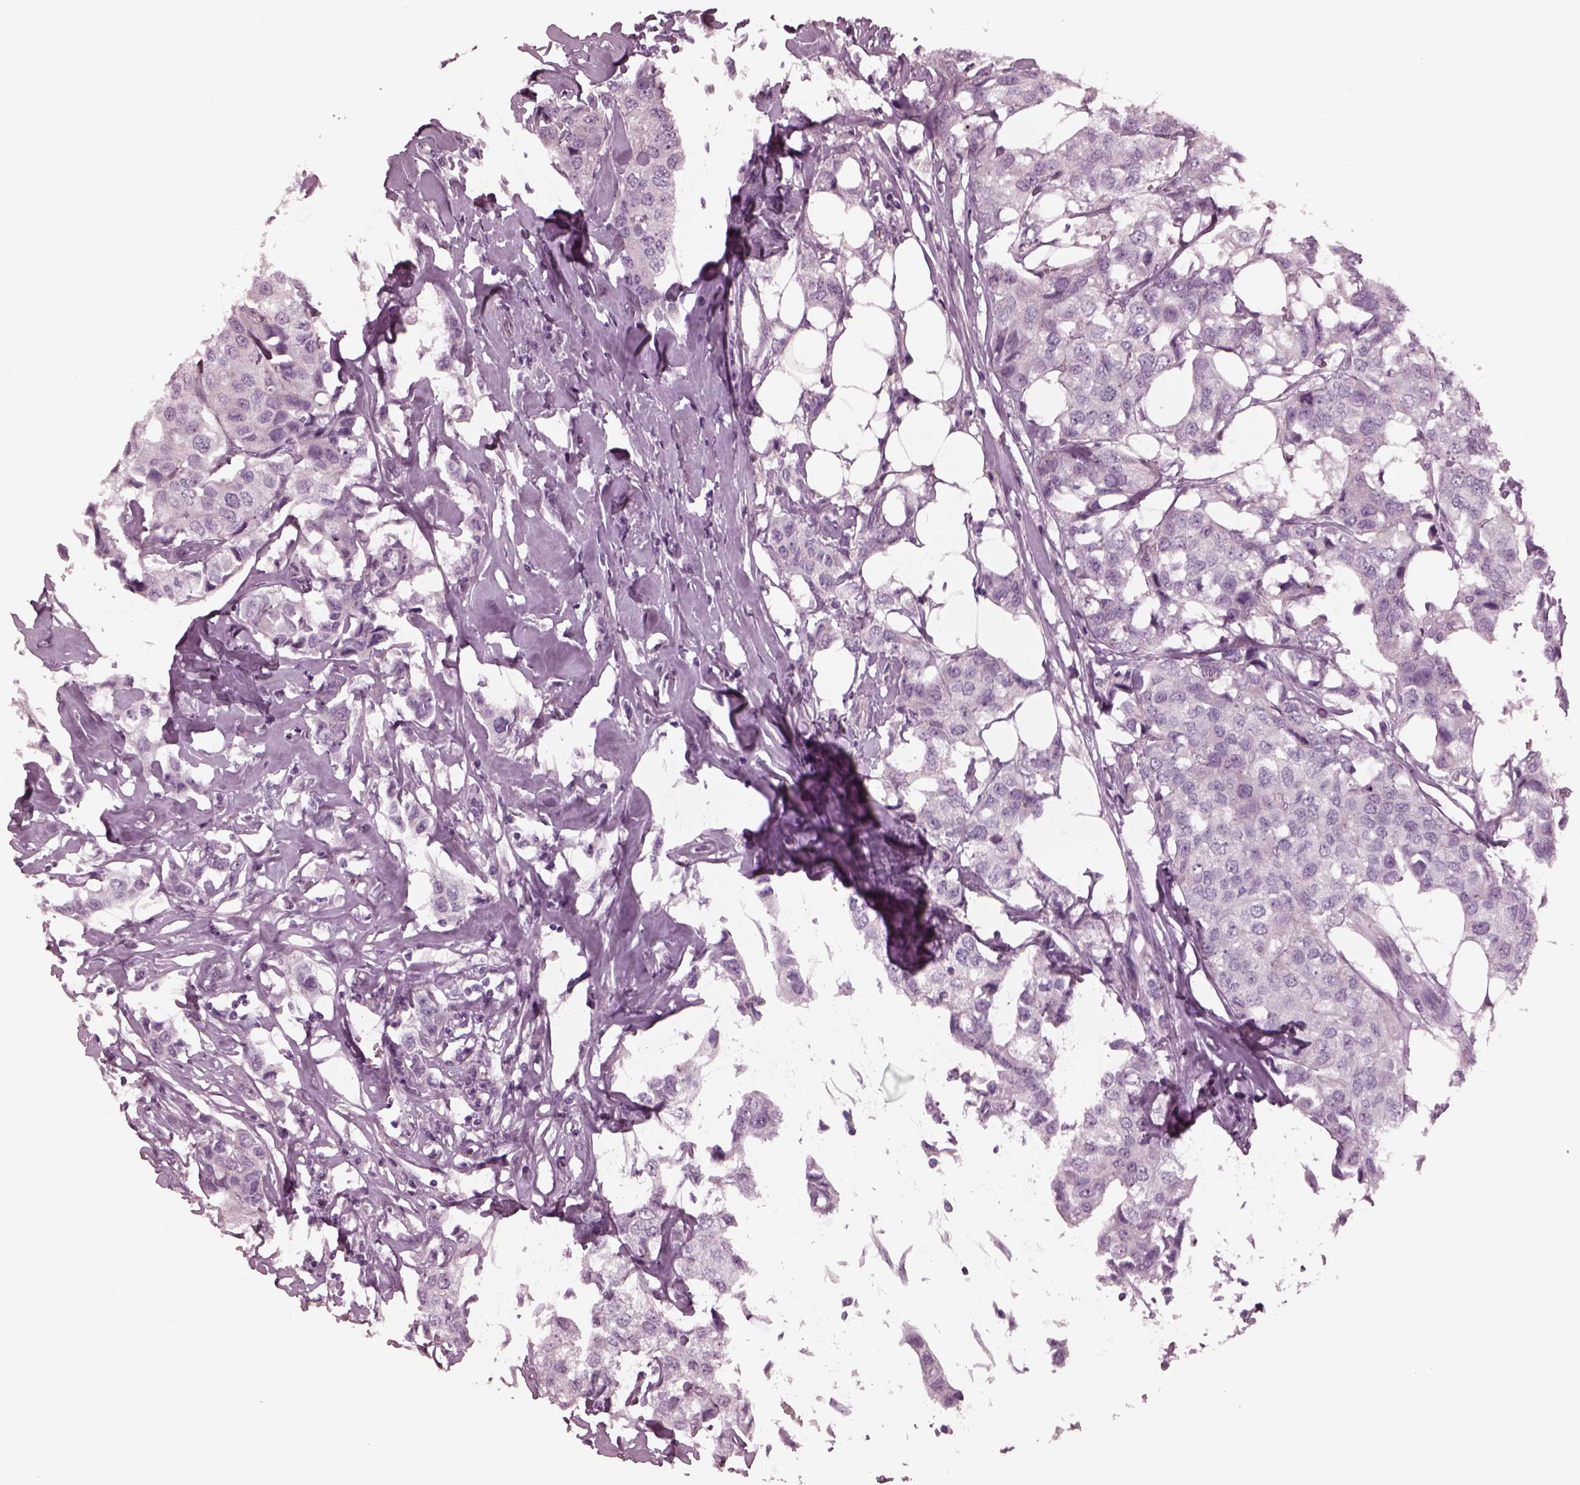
{"staining": {"intensity": "negative", "quantity": "none", "location": "none"}, "tissue": "breast cancer", "cell_type": "Tumor cells", "image_type": "cancer", "snomed": [{"axis": "morphology", "description": "Duct carcinoma"}, {"axis": "topography", "description": "Breast"}], "caption": "Tumor cells show no significant staining in infiltrating ductal carcinoma (breast).", "gene": "YY2", "patient": {"sex": "female", "age": 80}}